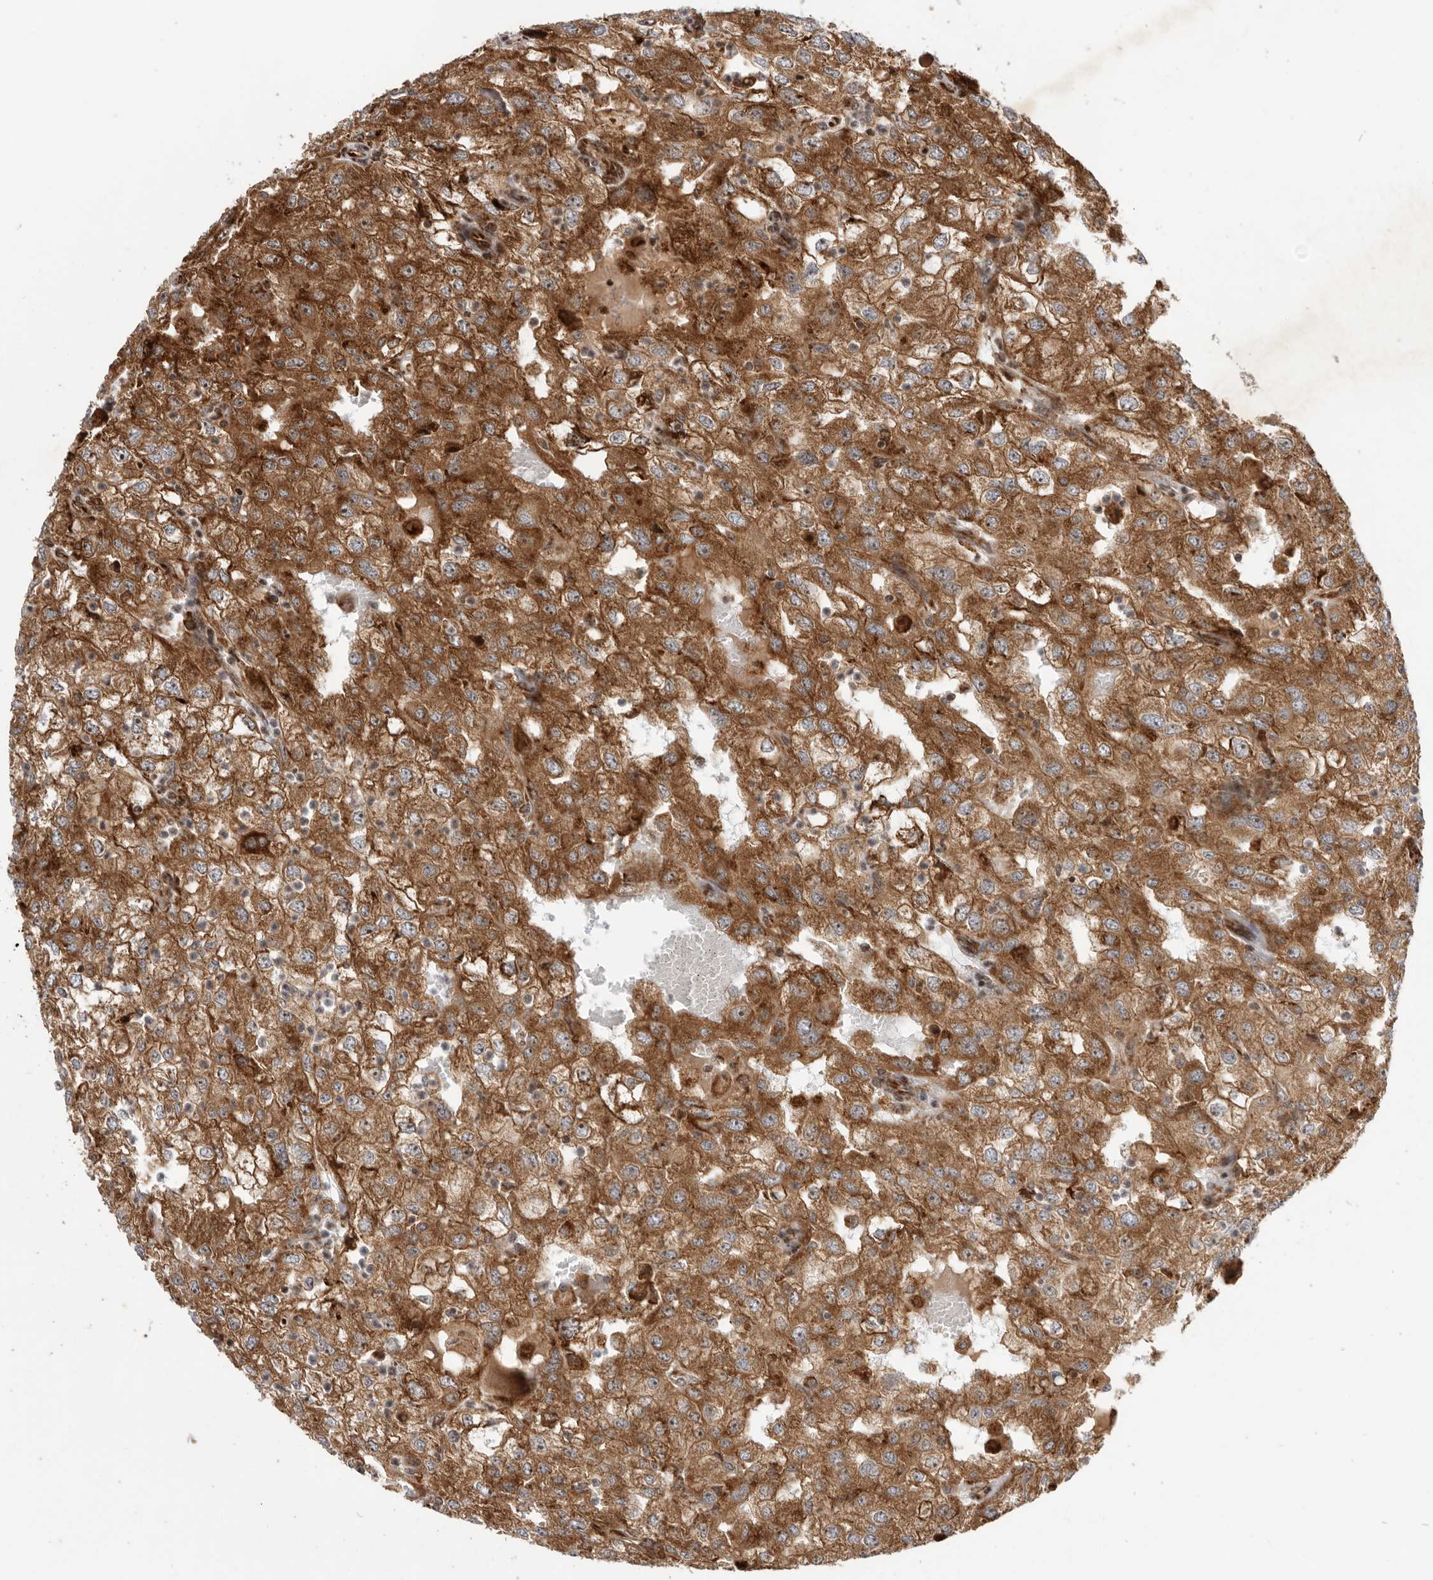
{"staining": {"intensity": "moderate", "quantity": ">75%", "location": "cytoplasmic/membranous"}, "tissue": "renal cancer", "cell_type": "Tumor cells", "image_type": "cancer", "snomed": [{"axis": "morphology", "description": "Adenocarcinoma, NOS"}, {"axis": "topography", "description": "Kidney"}], "caption": "Immunohistochemistry (IHC) (DAB (3,3'-diaminobenzidine)) staining of renal cancer demonstrates moderate cytoplasmic/membranous protein staining in about >75% of tumor cells.", "gene": "FZD3", "patient": {"sex": "female", "age": 54}}